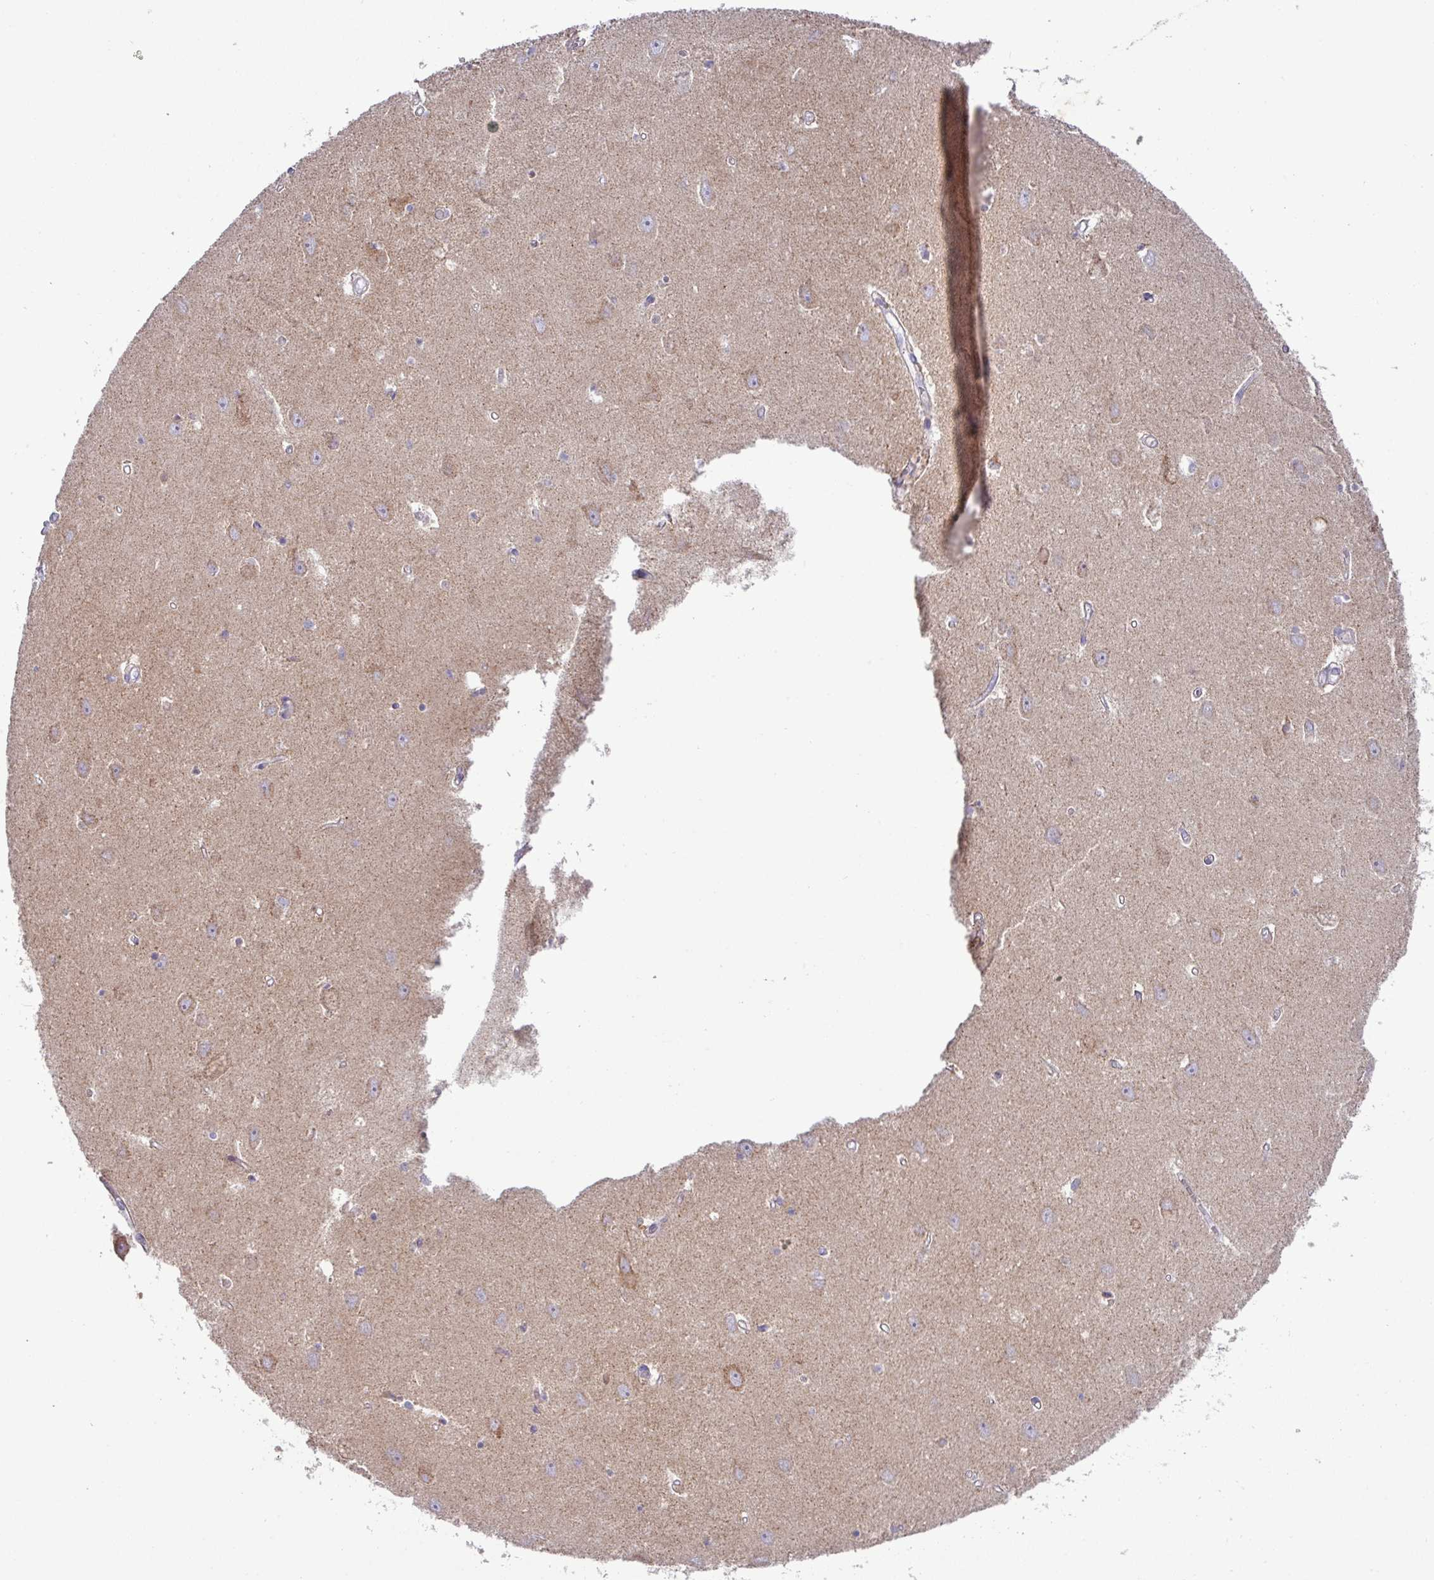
{"staining": {"intensity": "negative", "quantity": "none", "location": "none"}, "tissue": "hippocampus", "cell_type": "Glial cells", "image_type": "normal", "snomed": [{"axis": "morphology", "description": "Normal tissue, NOS"}, {"axis": "topography", "description": "Hippocampus"}], "caption": "Glial cells are negative for protein expression in normal human hippocampus. Nuclei are stained in blue.", "gene": "TRAPPC1", "patient": {"sex": "female", "age": 64}}